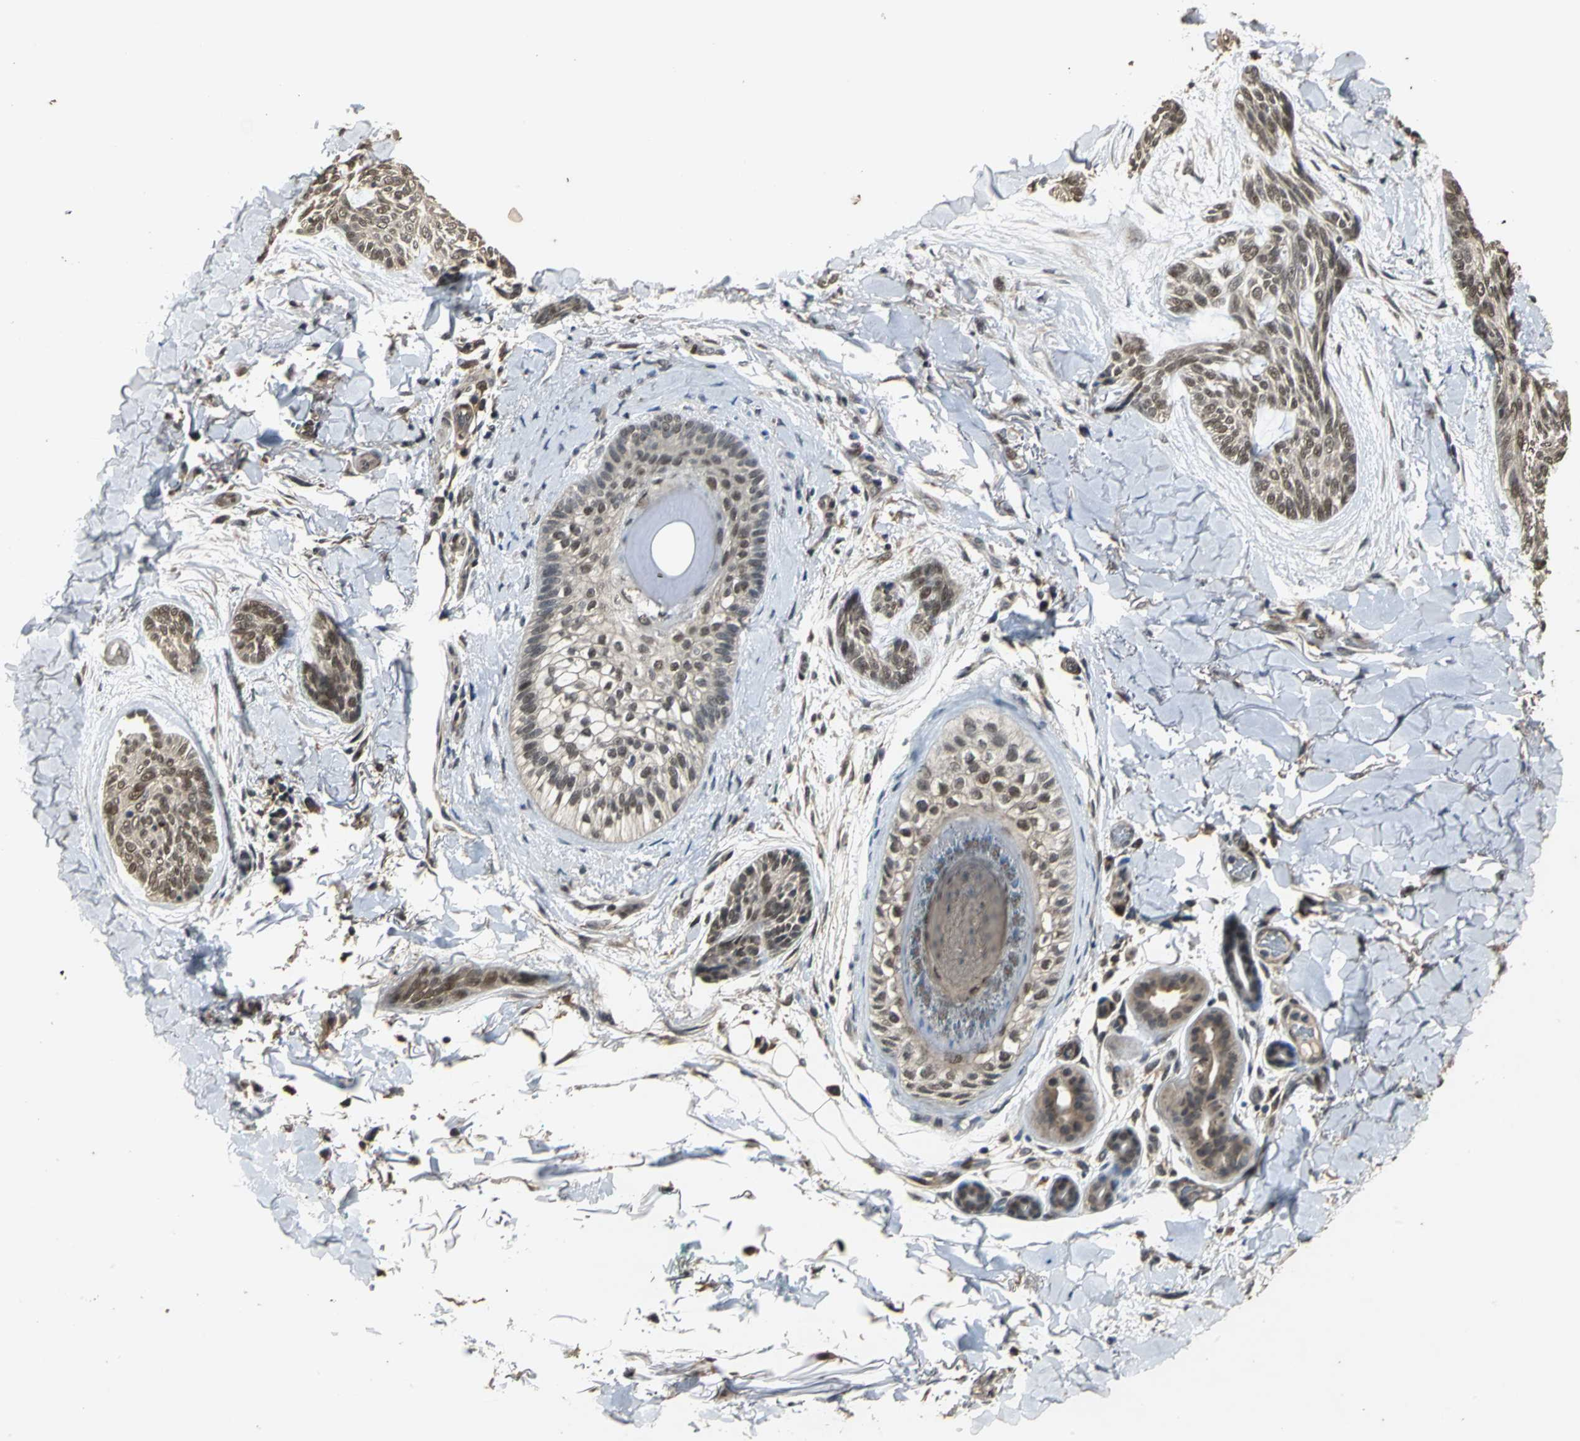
{"staining": {"intensity": "moderate", "quantity": ">75%", "location": "nuclear"}, "tissue": "skin cancer", "cell_type": "Tumor cells", "image_type": "cancer", "snomed": [{"axis": "morphology", "description": "Normal tissue, NOS"}, {"axis": "morphology", "description": "Basal cell carcinoma"}, {"axis": "topography", "description": "Skin"}], "caption": "Brown immunohistochemical staining in skin basal cell carcinoma shows moderate nuclear expression in about >75% of tumor cells.", "gene": "NOTCH3", "patient": {"sex": "female", "age": 71}}